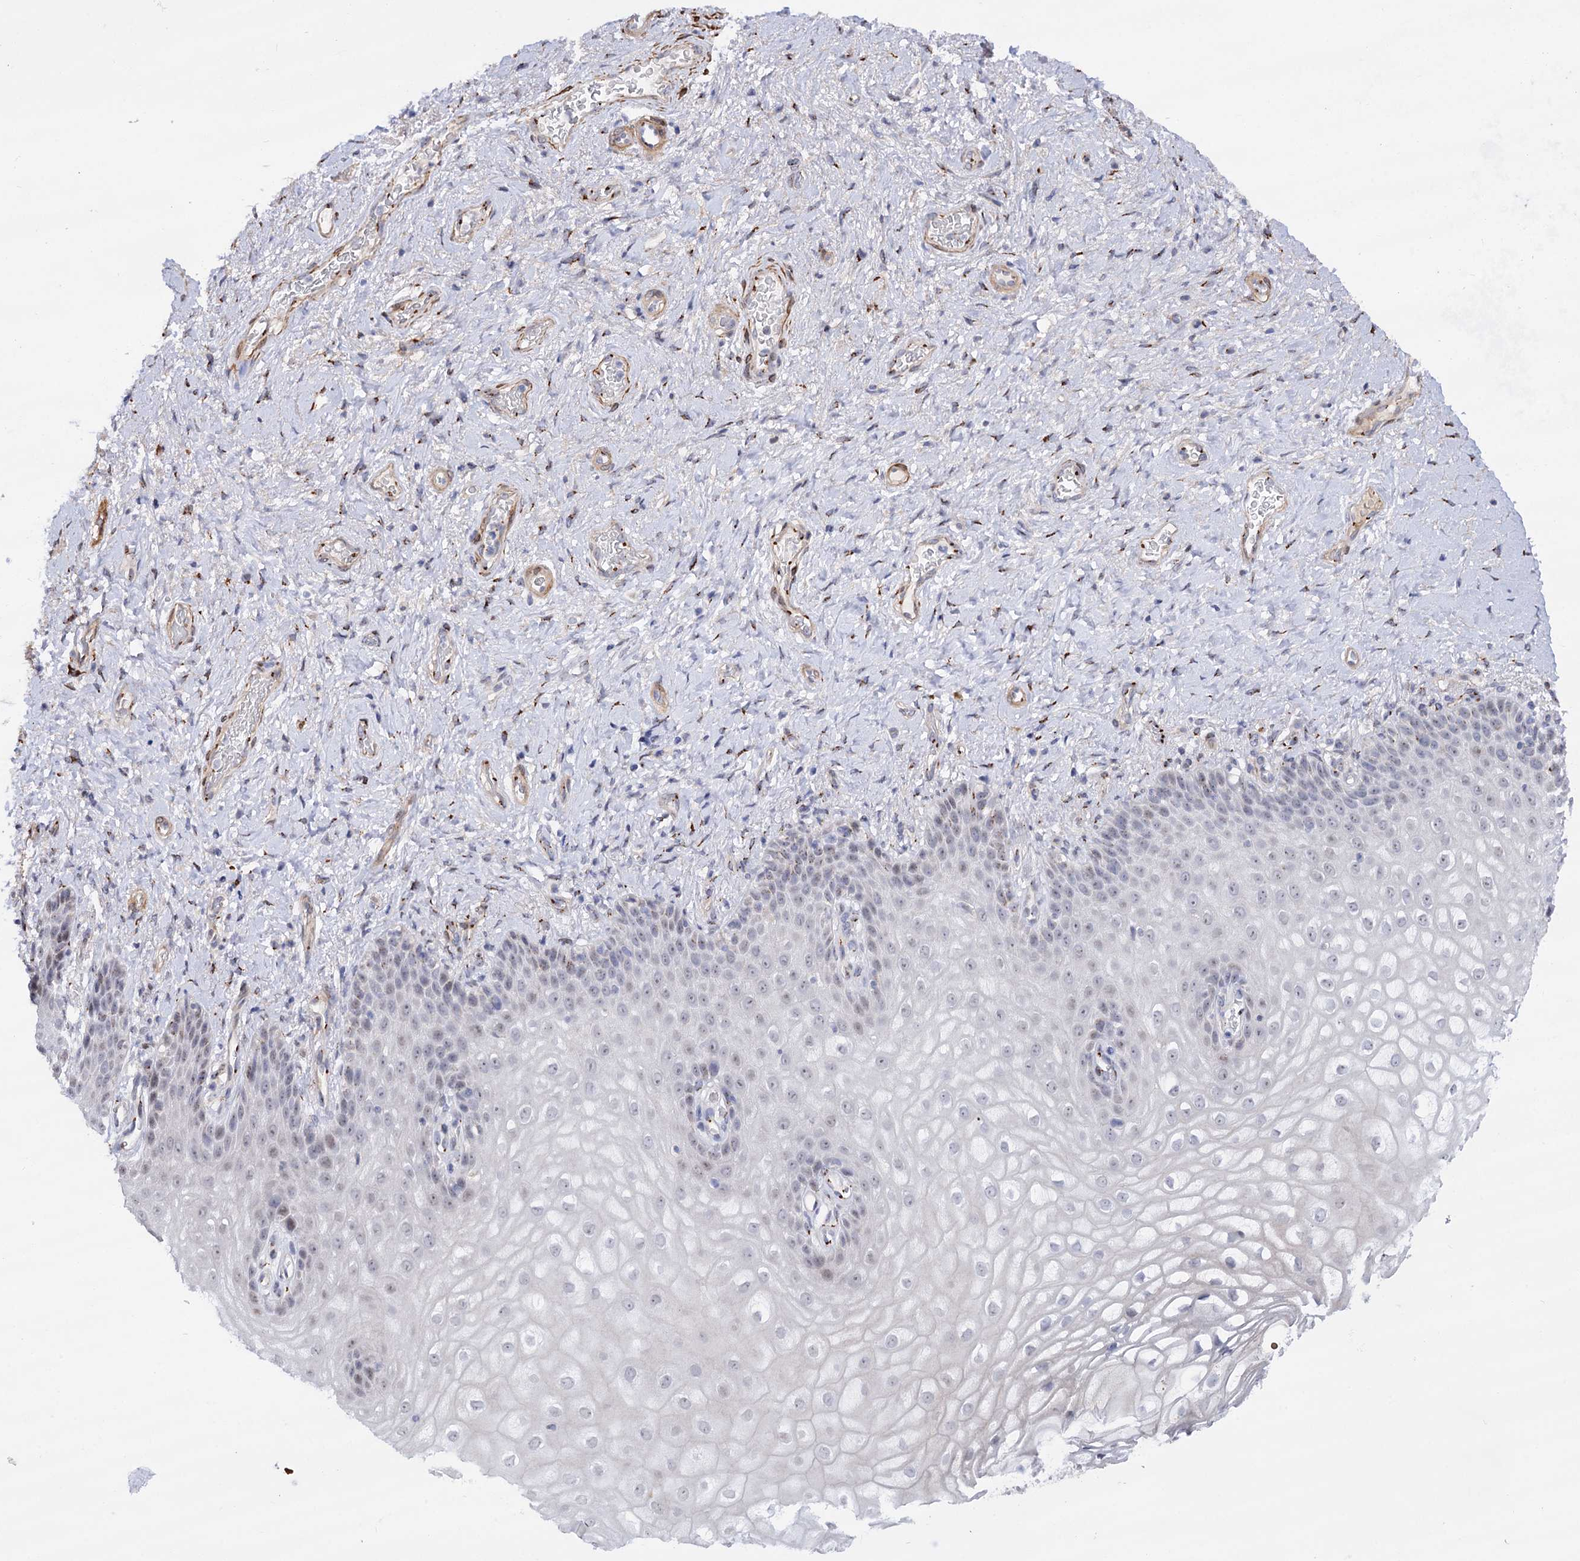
{"staining": {"intensity": "weak", "quantity": "25%-75%", "location": "nuclear"}, "tissue": "vagina", "cell_type": "Squamous epithelial cells", "image_type": "normal", "snomed": [{"axis": "morphology", "description": "Normal tissue, NOS"}, {"axis": "topography", "description": "Vagina"}], "caption": "This is an image of immunohistochemistry (IHC) staining of unremarkable vagina, which shows weak expression in the nuclear of squamous epithelial cells.", "gene": "C11orf96", "patient": {"sex": "female", "age": 60}}